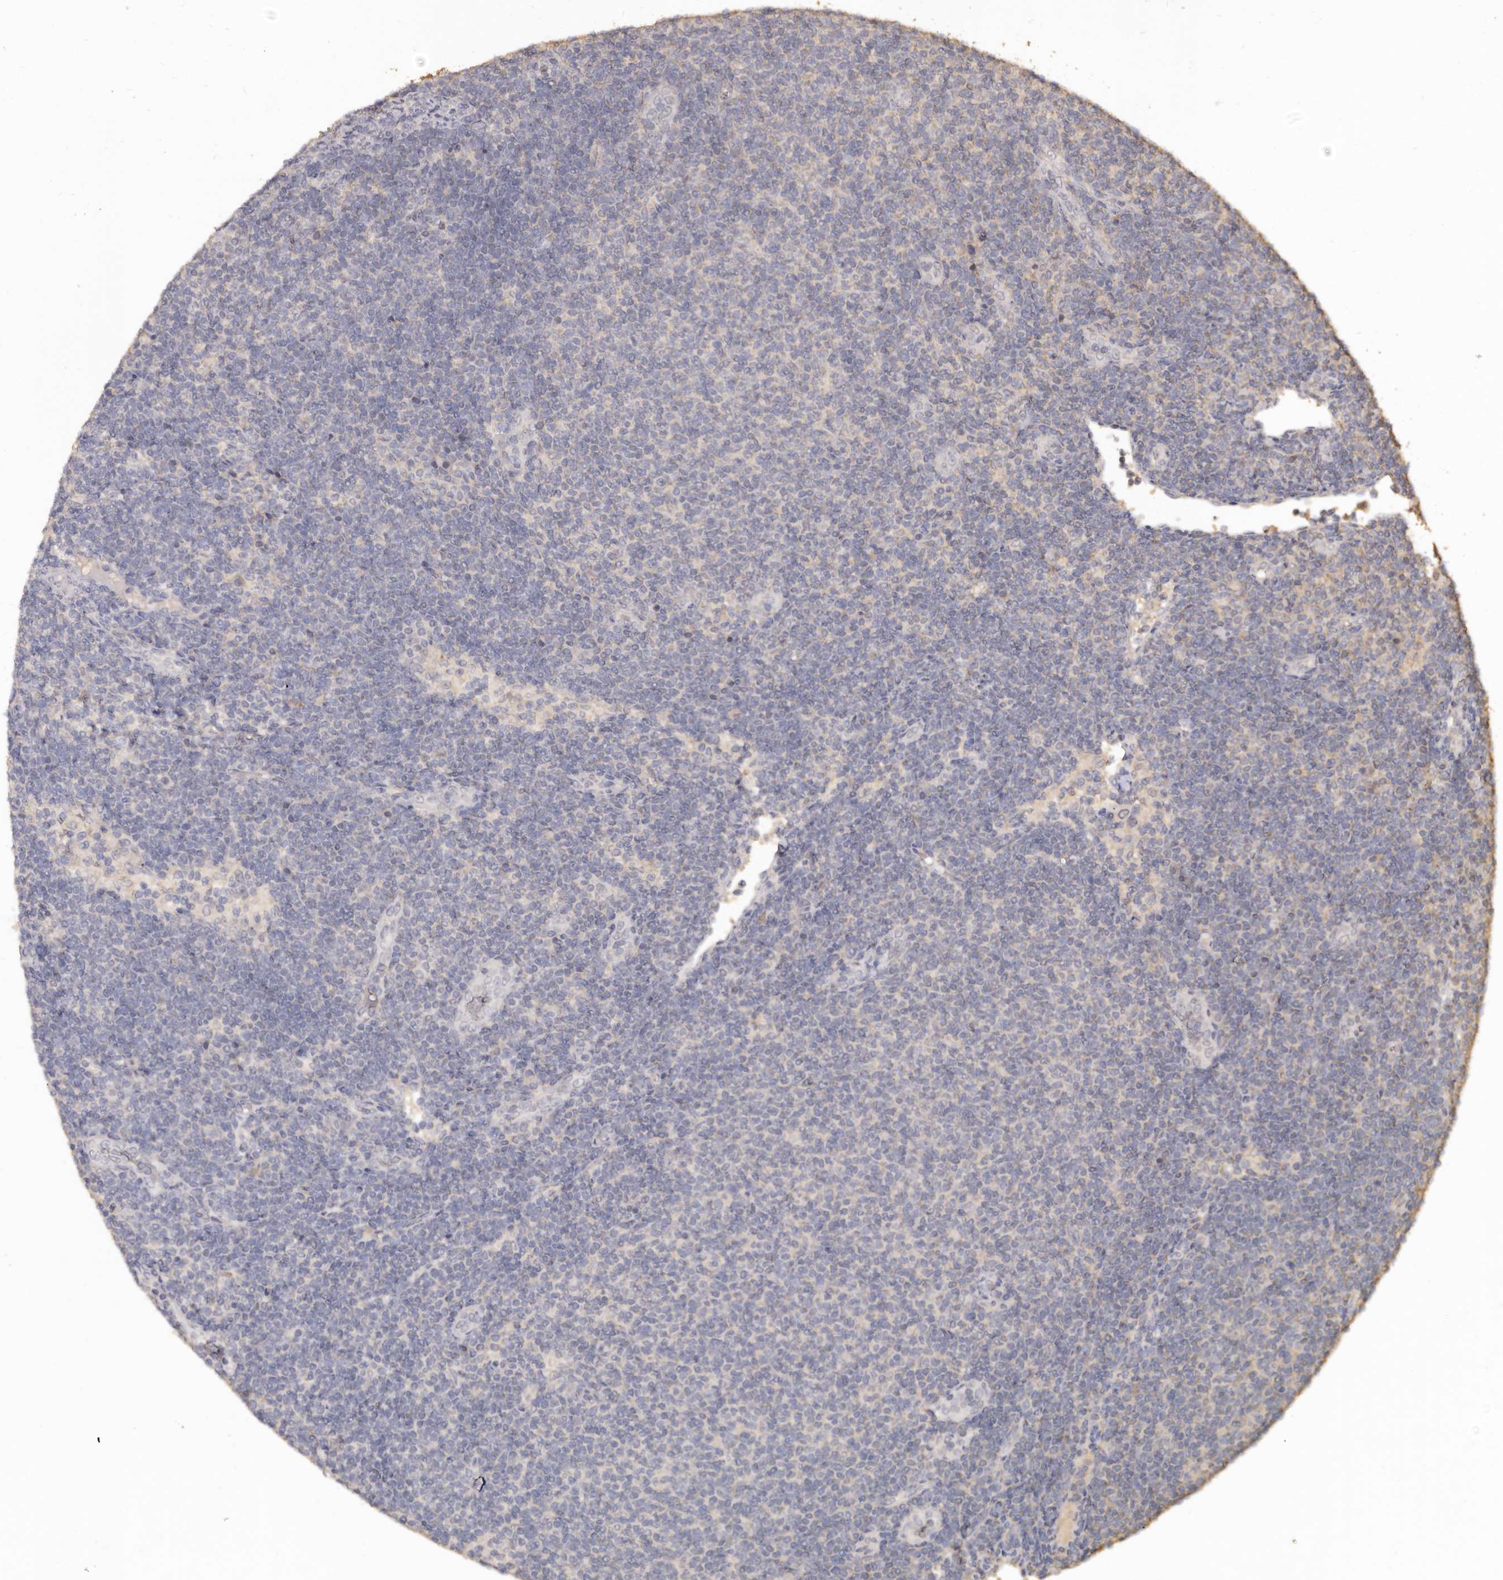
{"staining": {"intensity": "negative", "quantity": "none", "location": "none"}, "tissue": "lymphoma", "cell_type": "Tumor cells", "image_type": "cancer", "snomed": [{"axis": "morphology", "description": "Malignant lymphoma, non-Hodgkin's type, Low grade"}, {"axis": "topography", "description": "Lymph node"}], "caption": "A photomicrograph of malignant lymphoma, non-Hodgkin's type (low-grade) stained for a protein exhibits no brown staining in tumor cells.", "gene": "INAVA", "patient": {"sex": "male", "age": 66}}